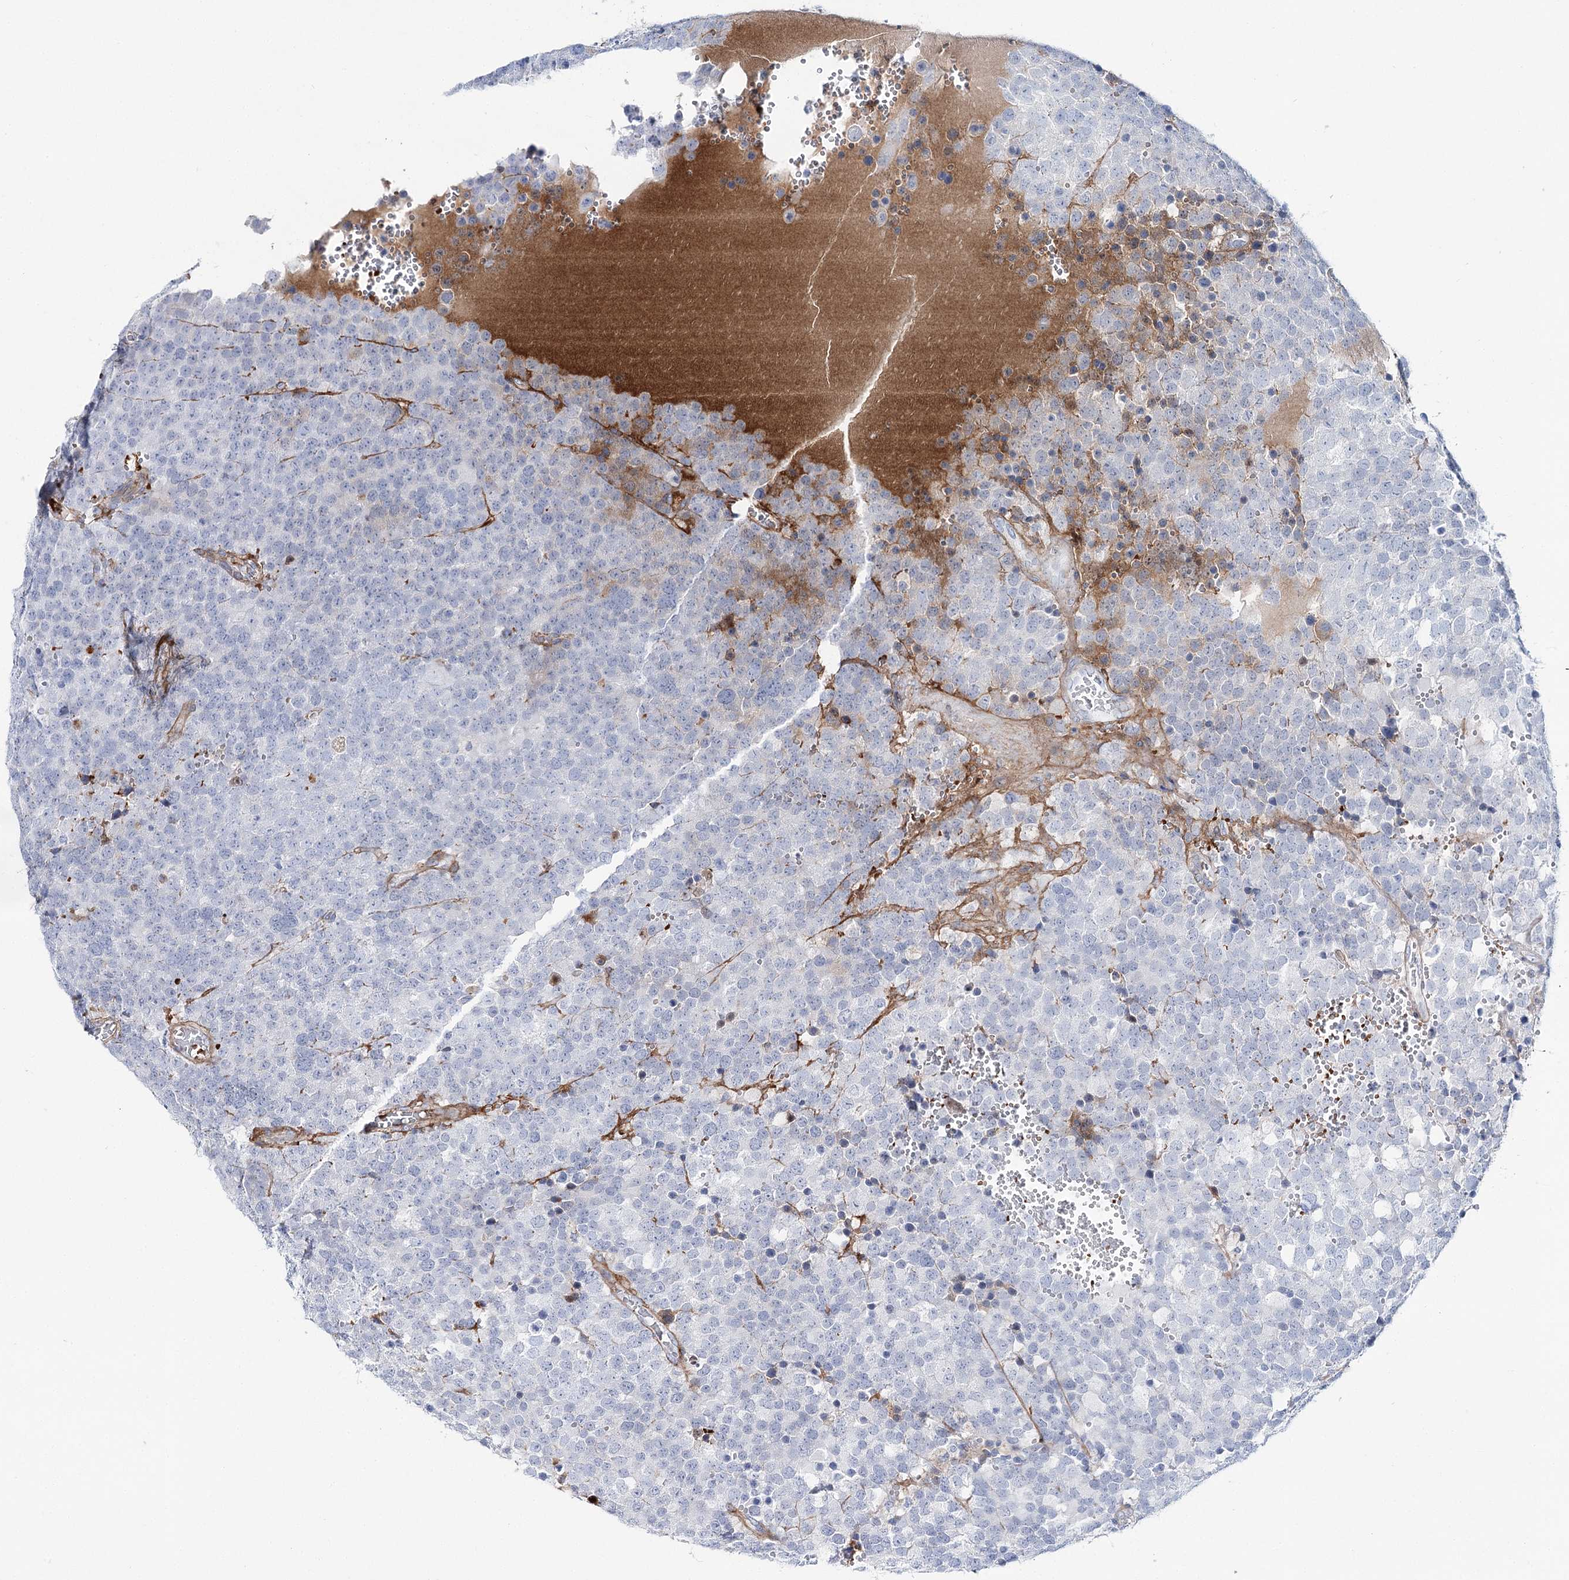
{"staining": {"intensity": "negative", "quantity": "none", "location": "none"}, "tissue": "testis cancer", "cell_type": "Tumor cells", "image_type": "cancer", "snomed": [{"axis": "morphology", "description": "Seminoma, NOS"}, {"axis": "topography", "description": "Testis"}], "caption": "The photomicrograph shows no significant staining in tumor cells of testis seminoma.", "gene": "ANKRD23", "patient": {"sex": "male", "age": 71}}